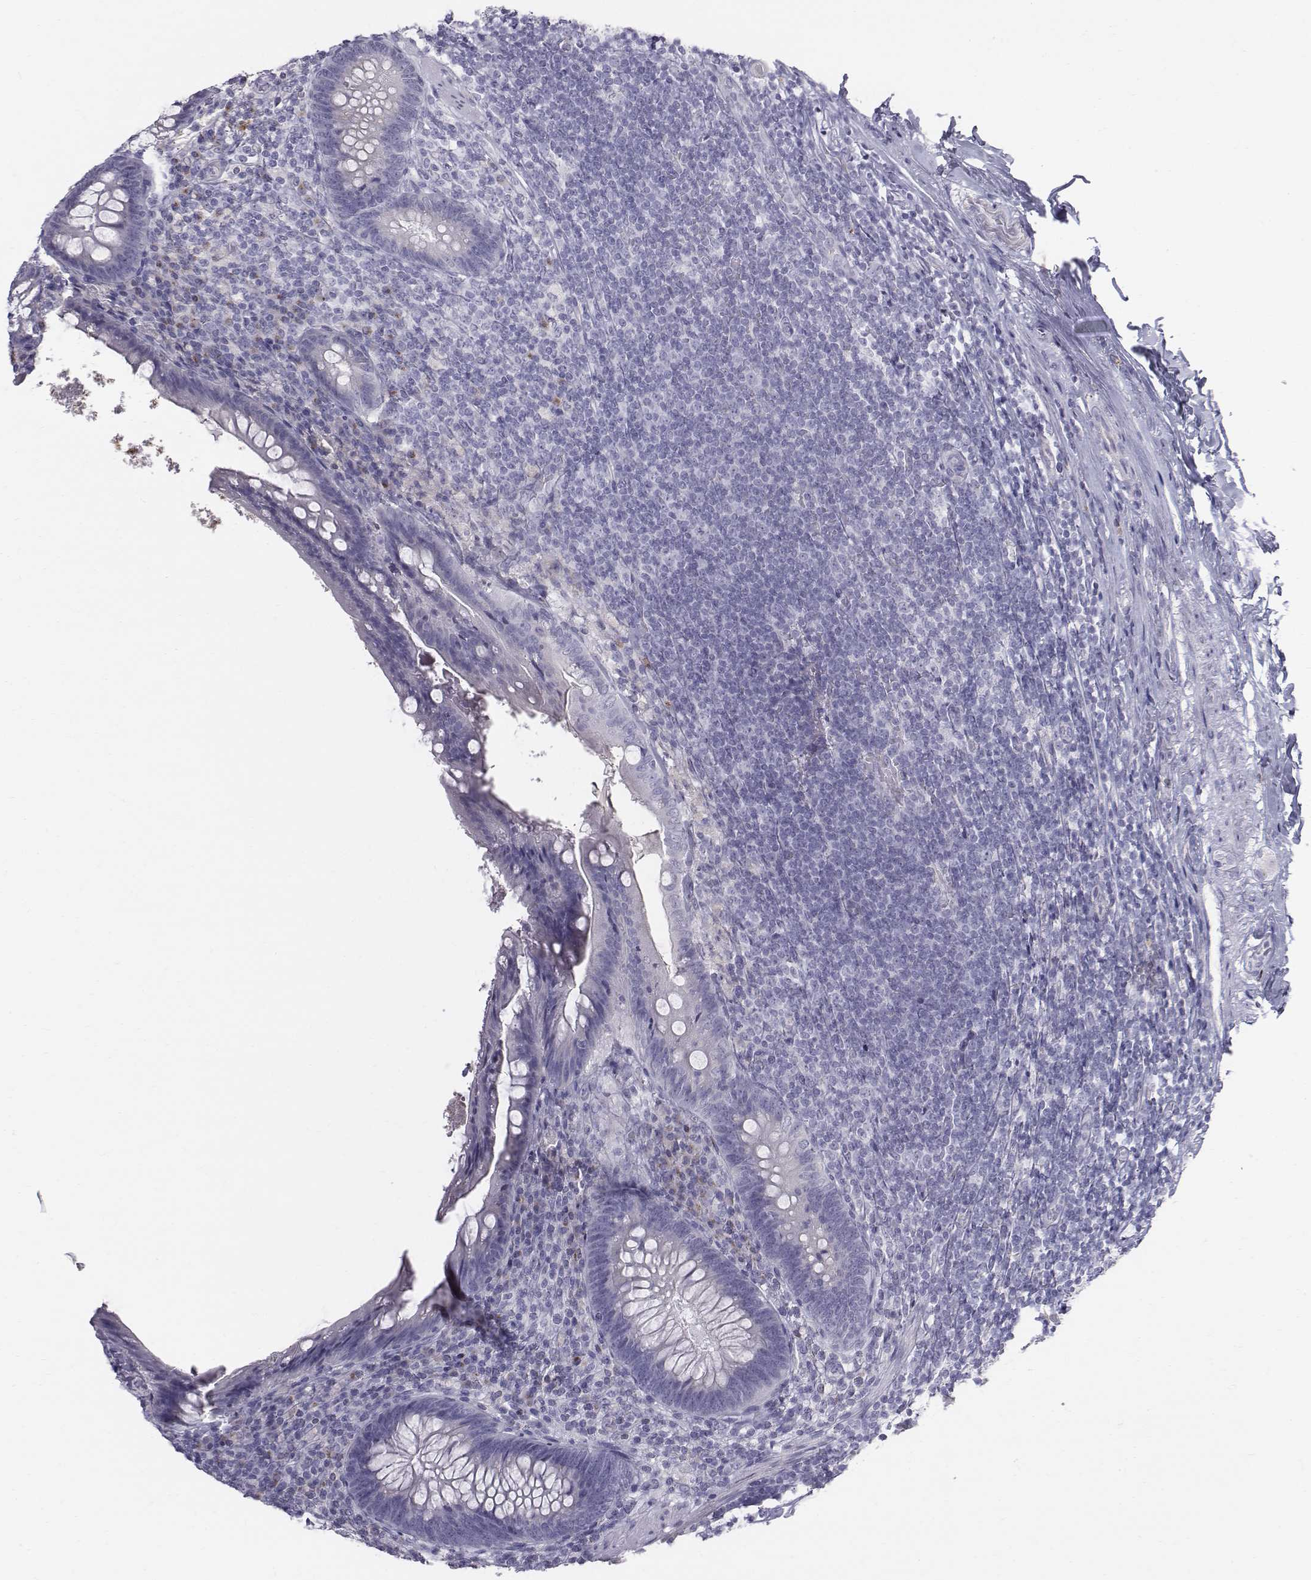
{"staining": {"intensity": "negative", "quantity": "none", "location": "none"}, "tissue": "appendix", "cell_type": "Glandular cells", "image_type": "normal", "snomed": [{"axis": "morphology", "description": "Normal tissue, NOS"}, {"axis": "topography", "description": "Appendix"}], "caption": "An immunohistochemistry histopathology image of normal appendix is shown. There is no staining in glandular cells of appendix. (Stains: DAB immunohistochemistry (IHC) with hematoxylin counter stain, Microscopy: brightfield microscopy at high magnification).", "gene": "C6orf58", "patient": {"sex": "male", "age": 47}}